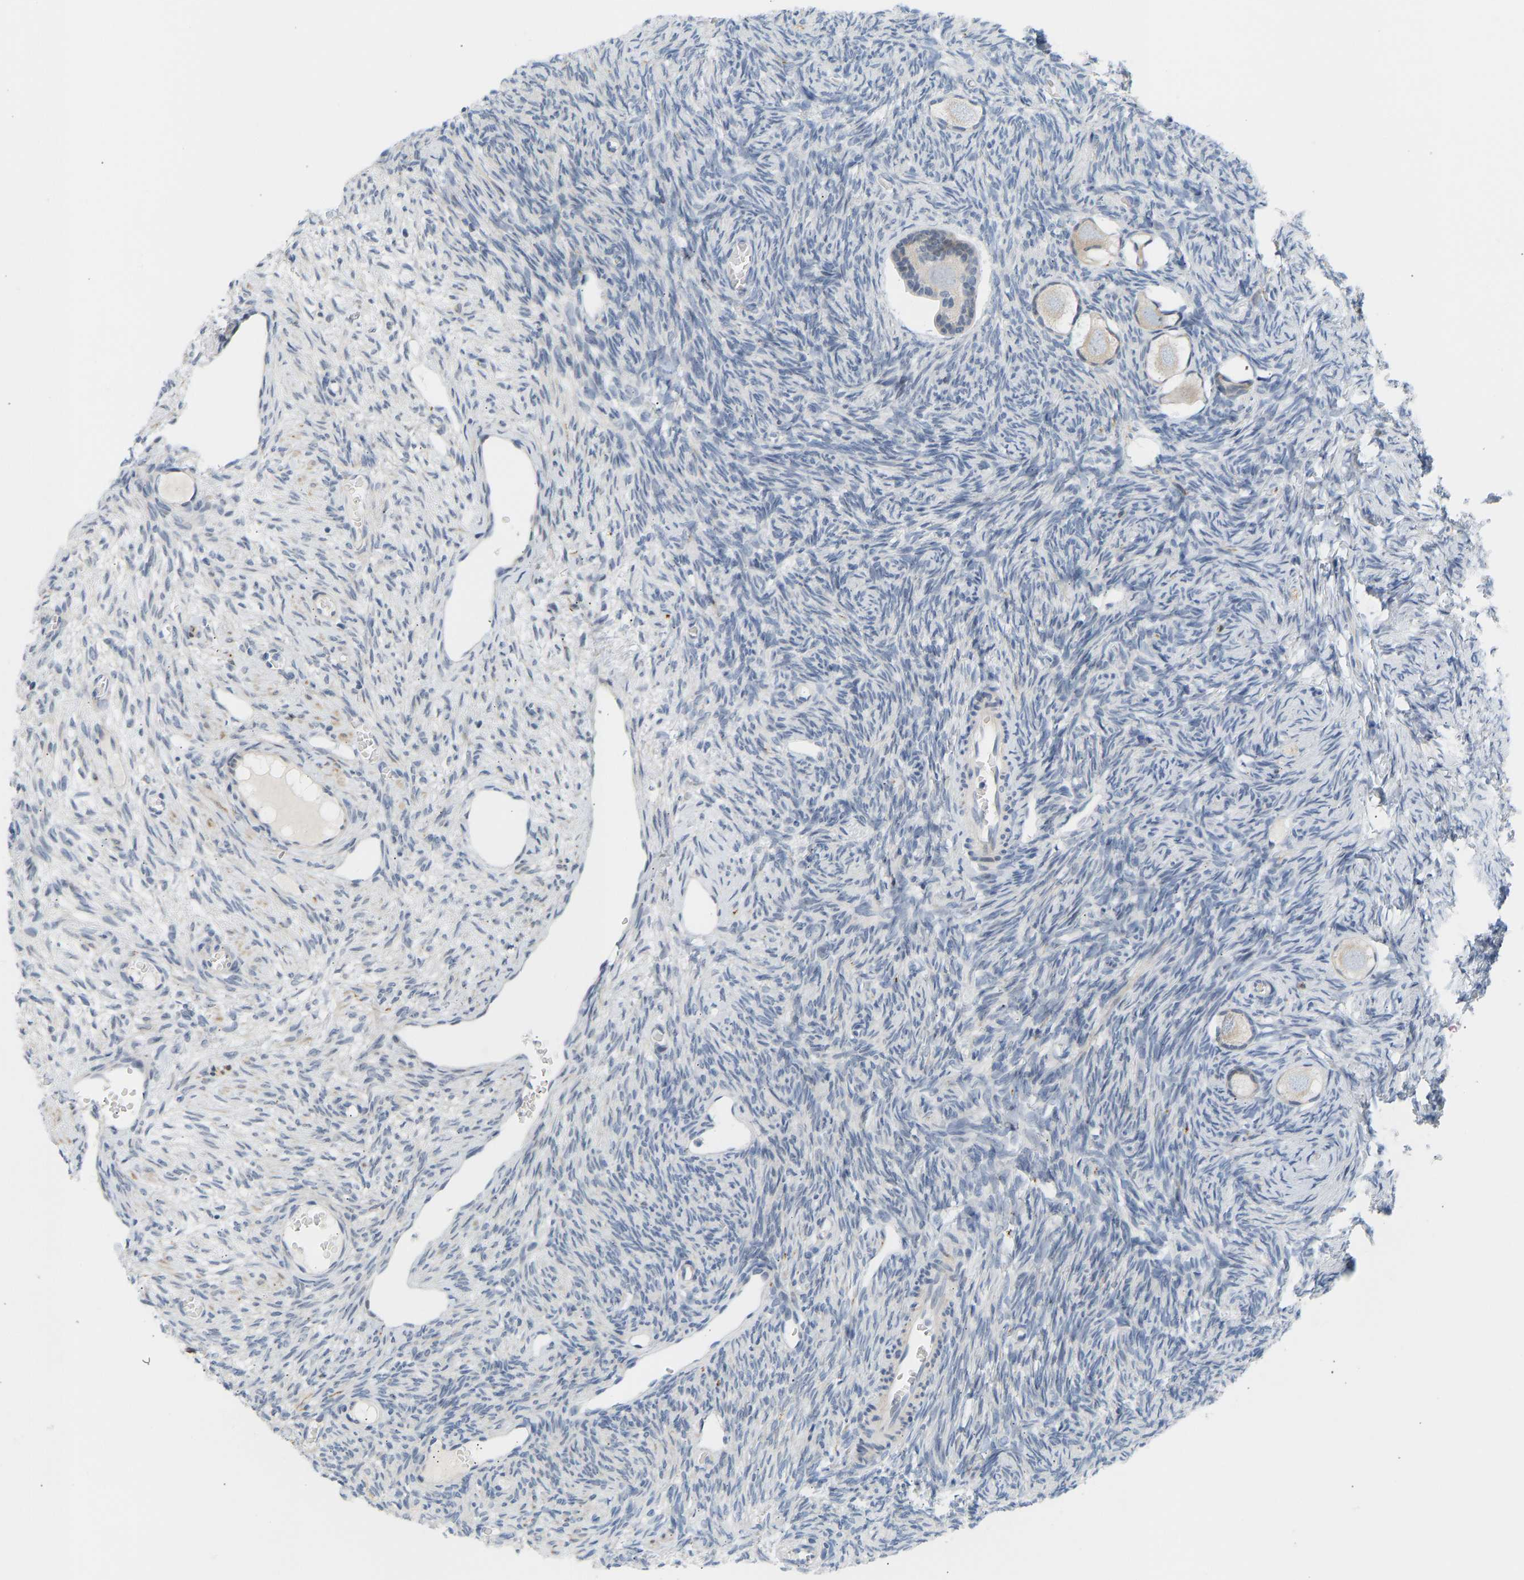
{"staining": {"intensity": "weak", "quantity": ">75%", "location": "cytoplasmic/membranous"}, "tissue": "ovary", "cell_type": "Follicle cells", "image_type": "normal", "snomed": [{"axis": "morphology", "description": "Normal tissue, NOS"}, {"axis": "topography", "description": "Ovary"}], "caption": "Immunohistochemical staining of normal human ovary demonstrates weak cytoplasmic/membranous protein staining in about >75% of follicle cells.", "gene": "BAG1", "patient": {"sex": "female", "age": 27}}